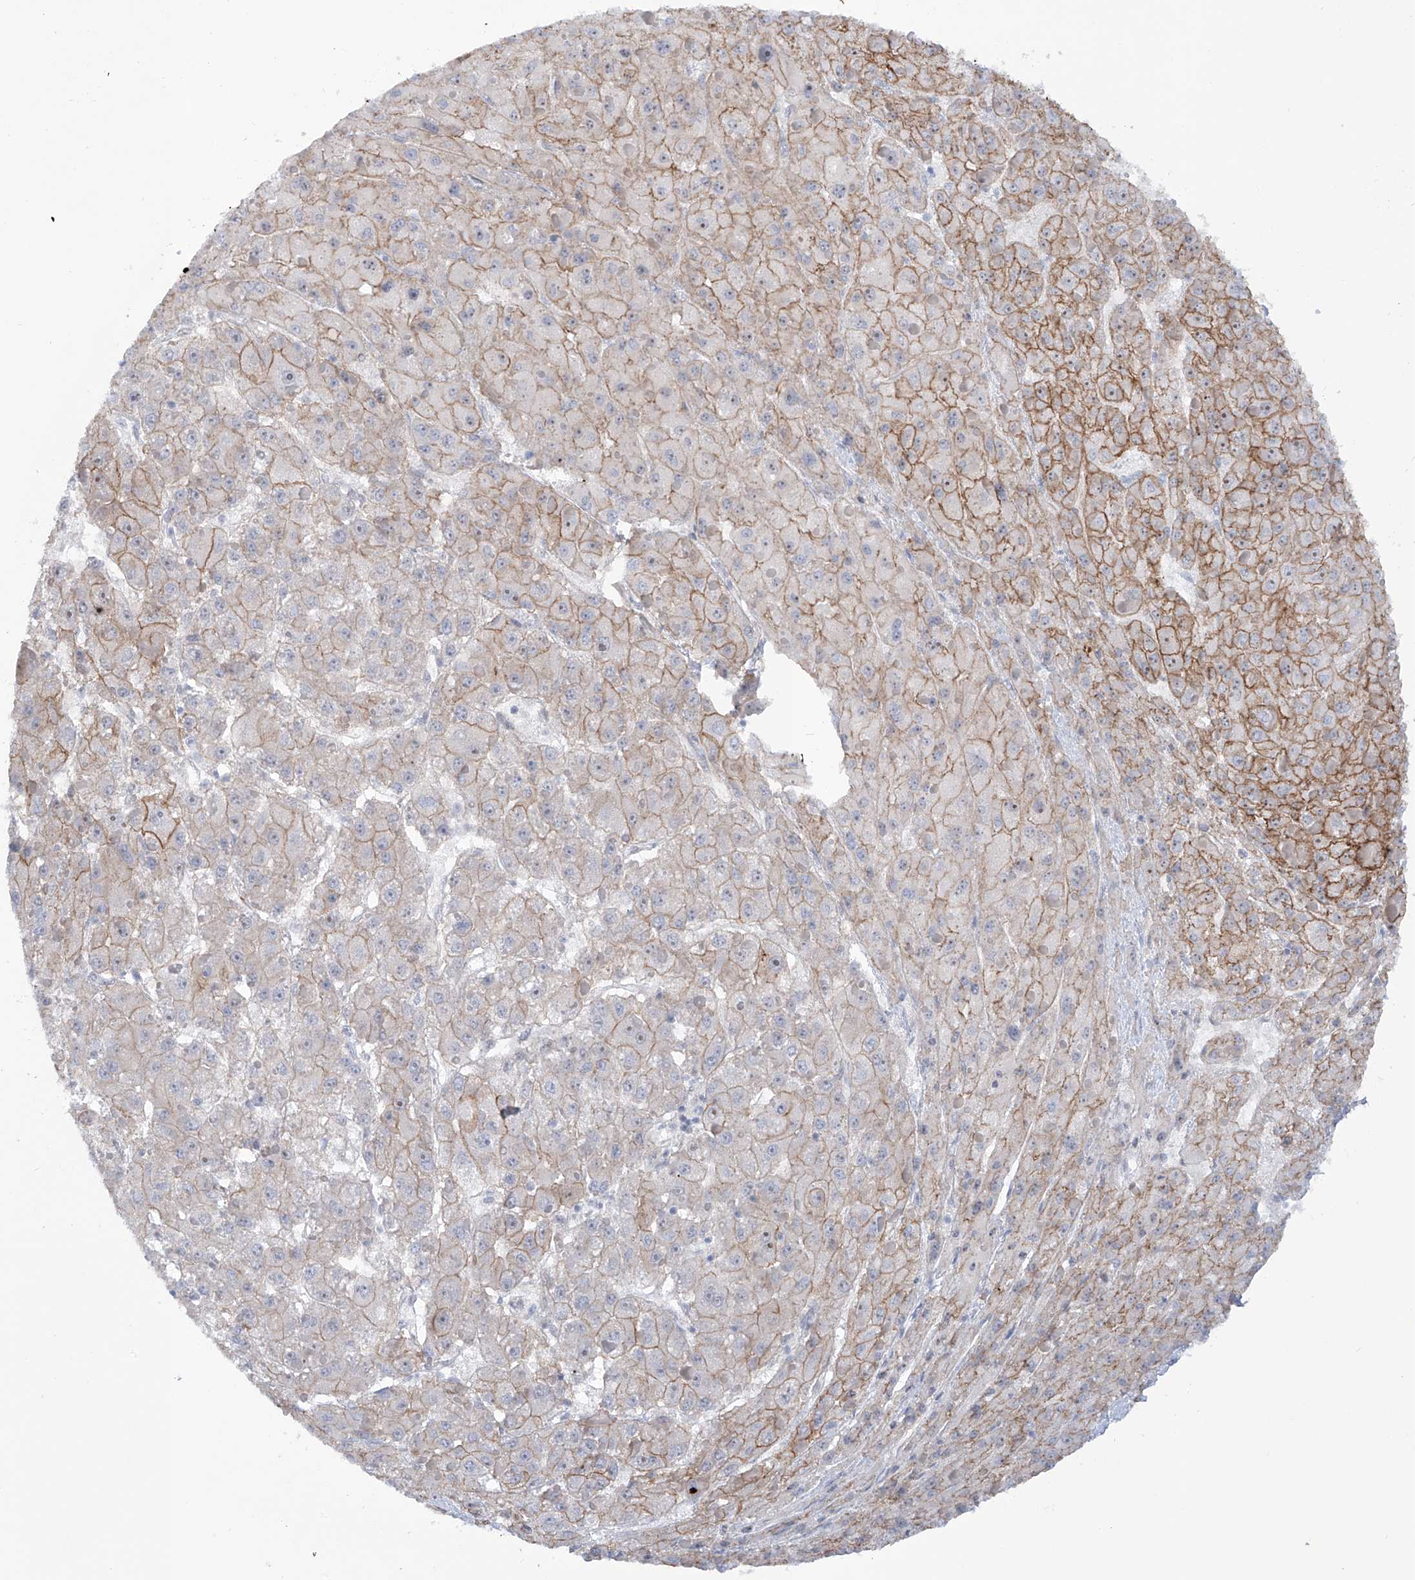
{"staining": {"intensity": "moderate", "quantity": "25%-75%", "location": "cytoplasmic/membranous"}, "tissue": "liver cancer", "cell_type": "Tumor cells", "image_type": "cancer", "snomed": [{"axis": "morphology", "description": "Carcinoma, Hepatocellular, NOS"}, {"axis": "topography", "description": "Liver"}], "caption": "Tumor cells exhibit medium levels of moderate cytoplasmic/membranous staining in about 25%-75% of cells in human liver cancer.", "gene": "ZNF490", "patient": {"sex": "female", "age": 73}}